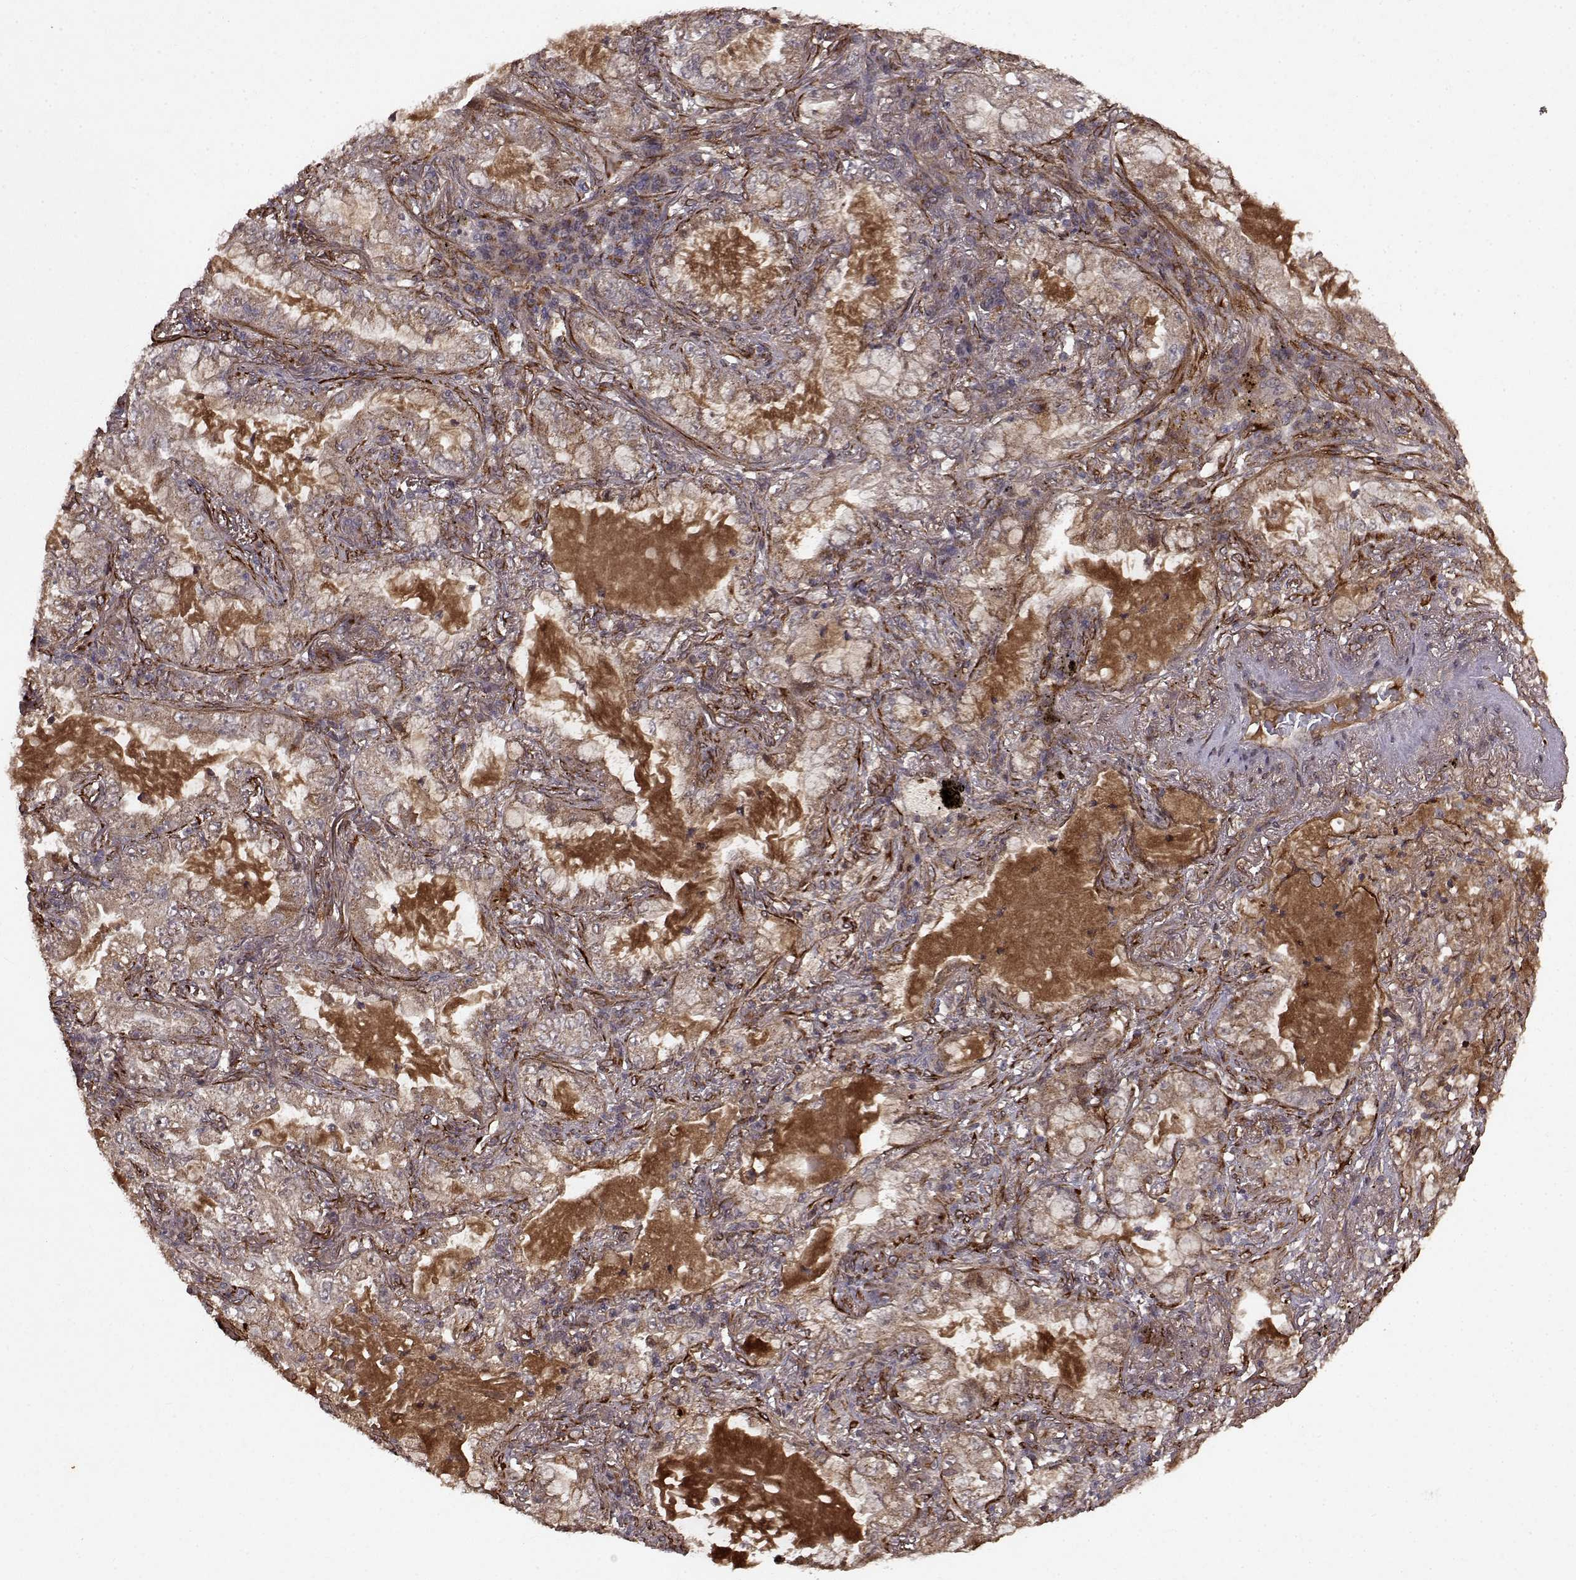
{"staining": {"intensity": "moderate", "quantity": "<25%", "location": "cytoplasmic/membranous"}, "tissue": "lung cancer", "cell_type": "Tumor cells", "image_type": "cancer", "snomed": [{"axis": "morphology", "description": "Adenocarcinoma, NOS"}, {"axis": "topography", "description": "Lung"}], "caption": "The image shows immunohistochemical staining of lung cancer (adenocarcinoma). There is moderate cytoplasmic/membranous expression is present in about <25% of tumor cells.", "gene": "FSTL1", "patient": {"sex": "female", "age": 73}}